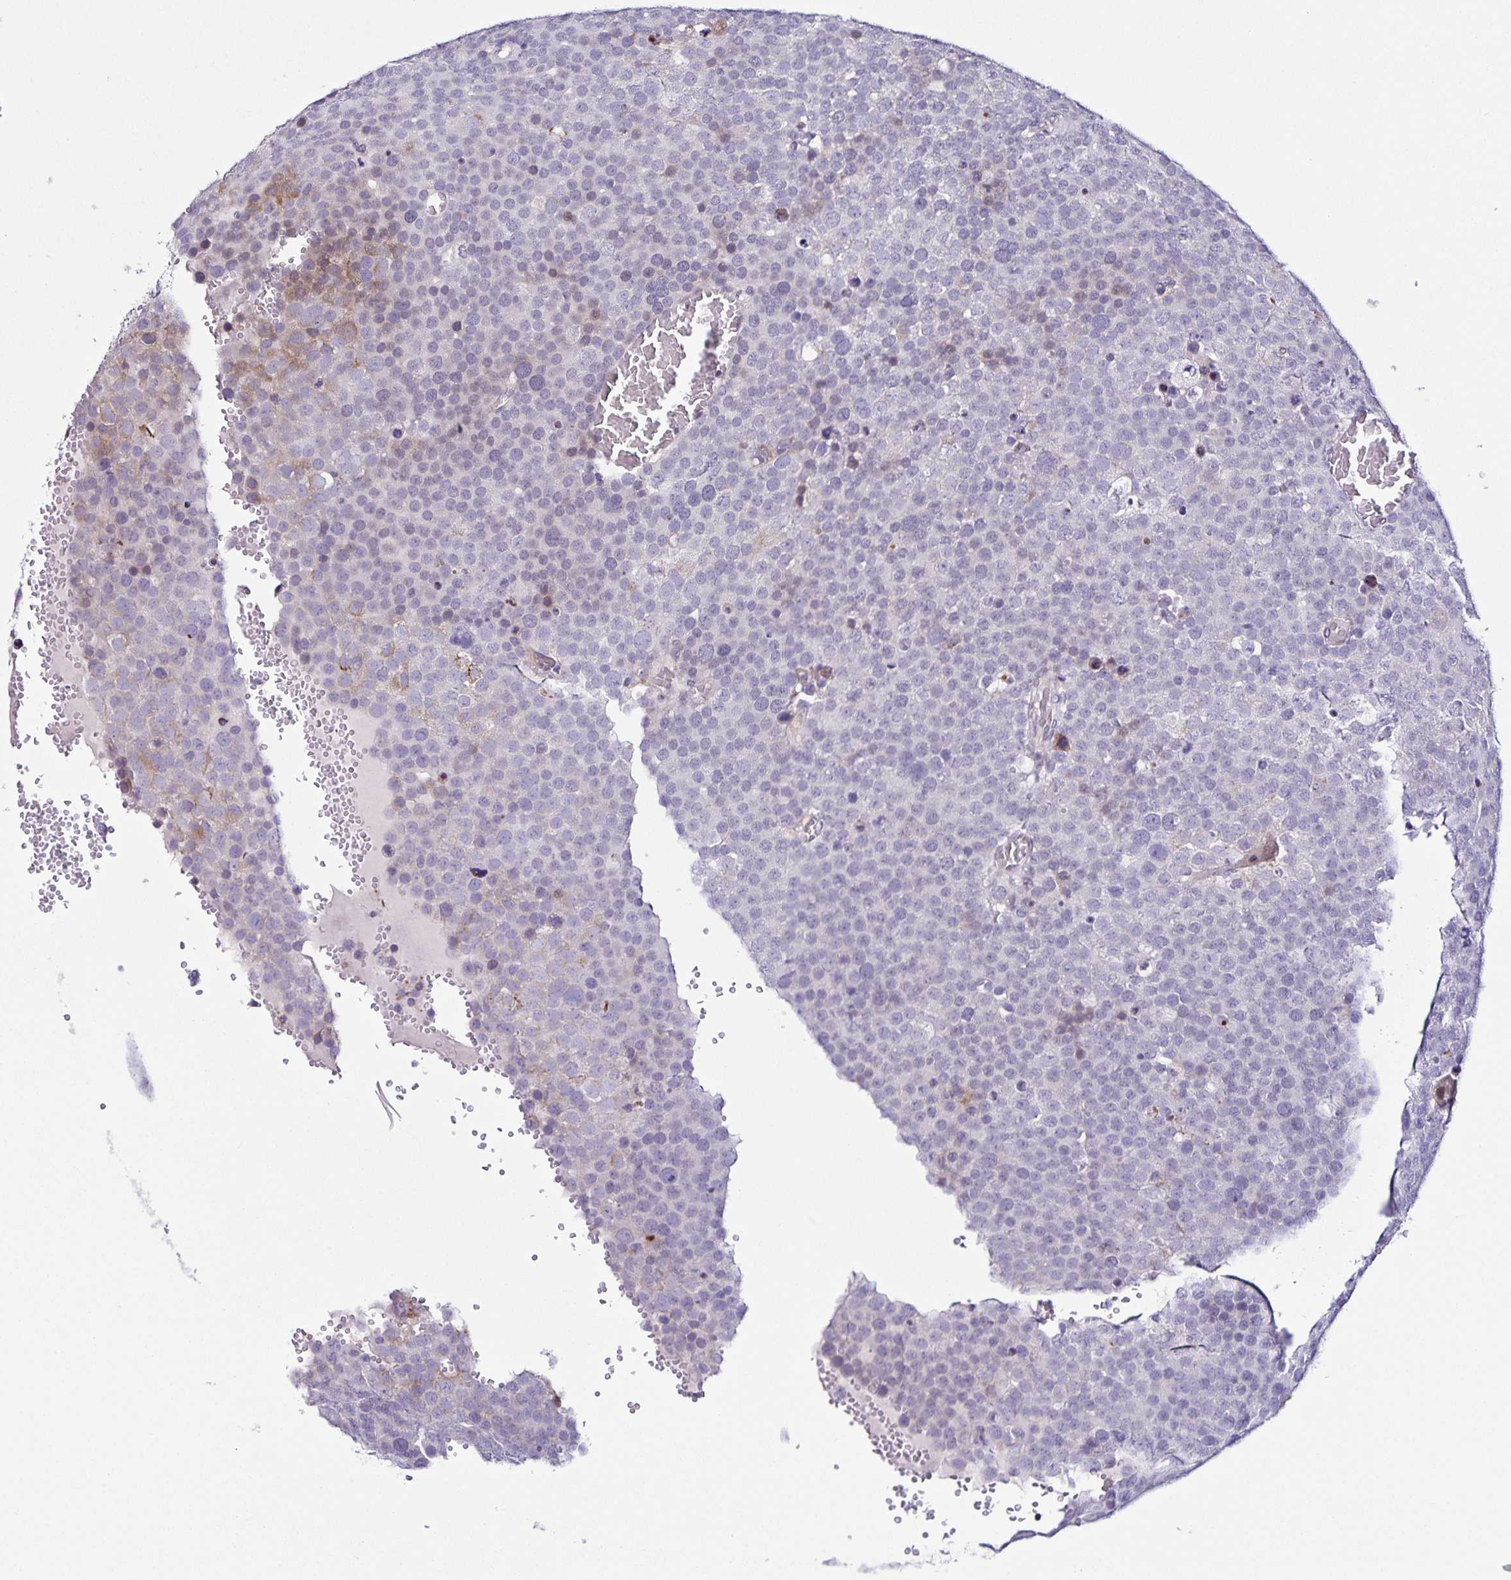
{"staining": {"intensity": "negative", "quantity": "none", "location": "none"}, "tissue": "testis cancer", "cell_type": "Tumor cells", "image_type": "cancer", "snomed": [{"axis": "morphology", "description": "Seminoma, NOS"}, {"axis": "topography", "description": "Testis"}], "caption": "DAB immunohistochemical staining of seminoma (testis) reveals no significant staining in tumor cells. (DAB immunohistochemistry with hematoxylin counter stain).", "gene": "RNFT2", "patient": {"sex": "male", "age": 71}}